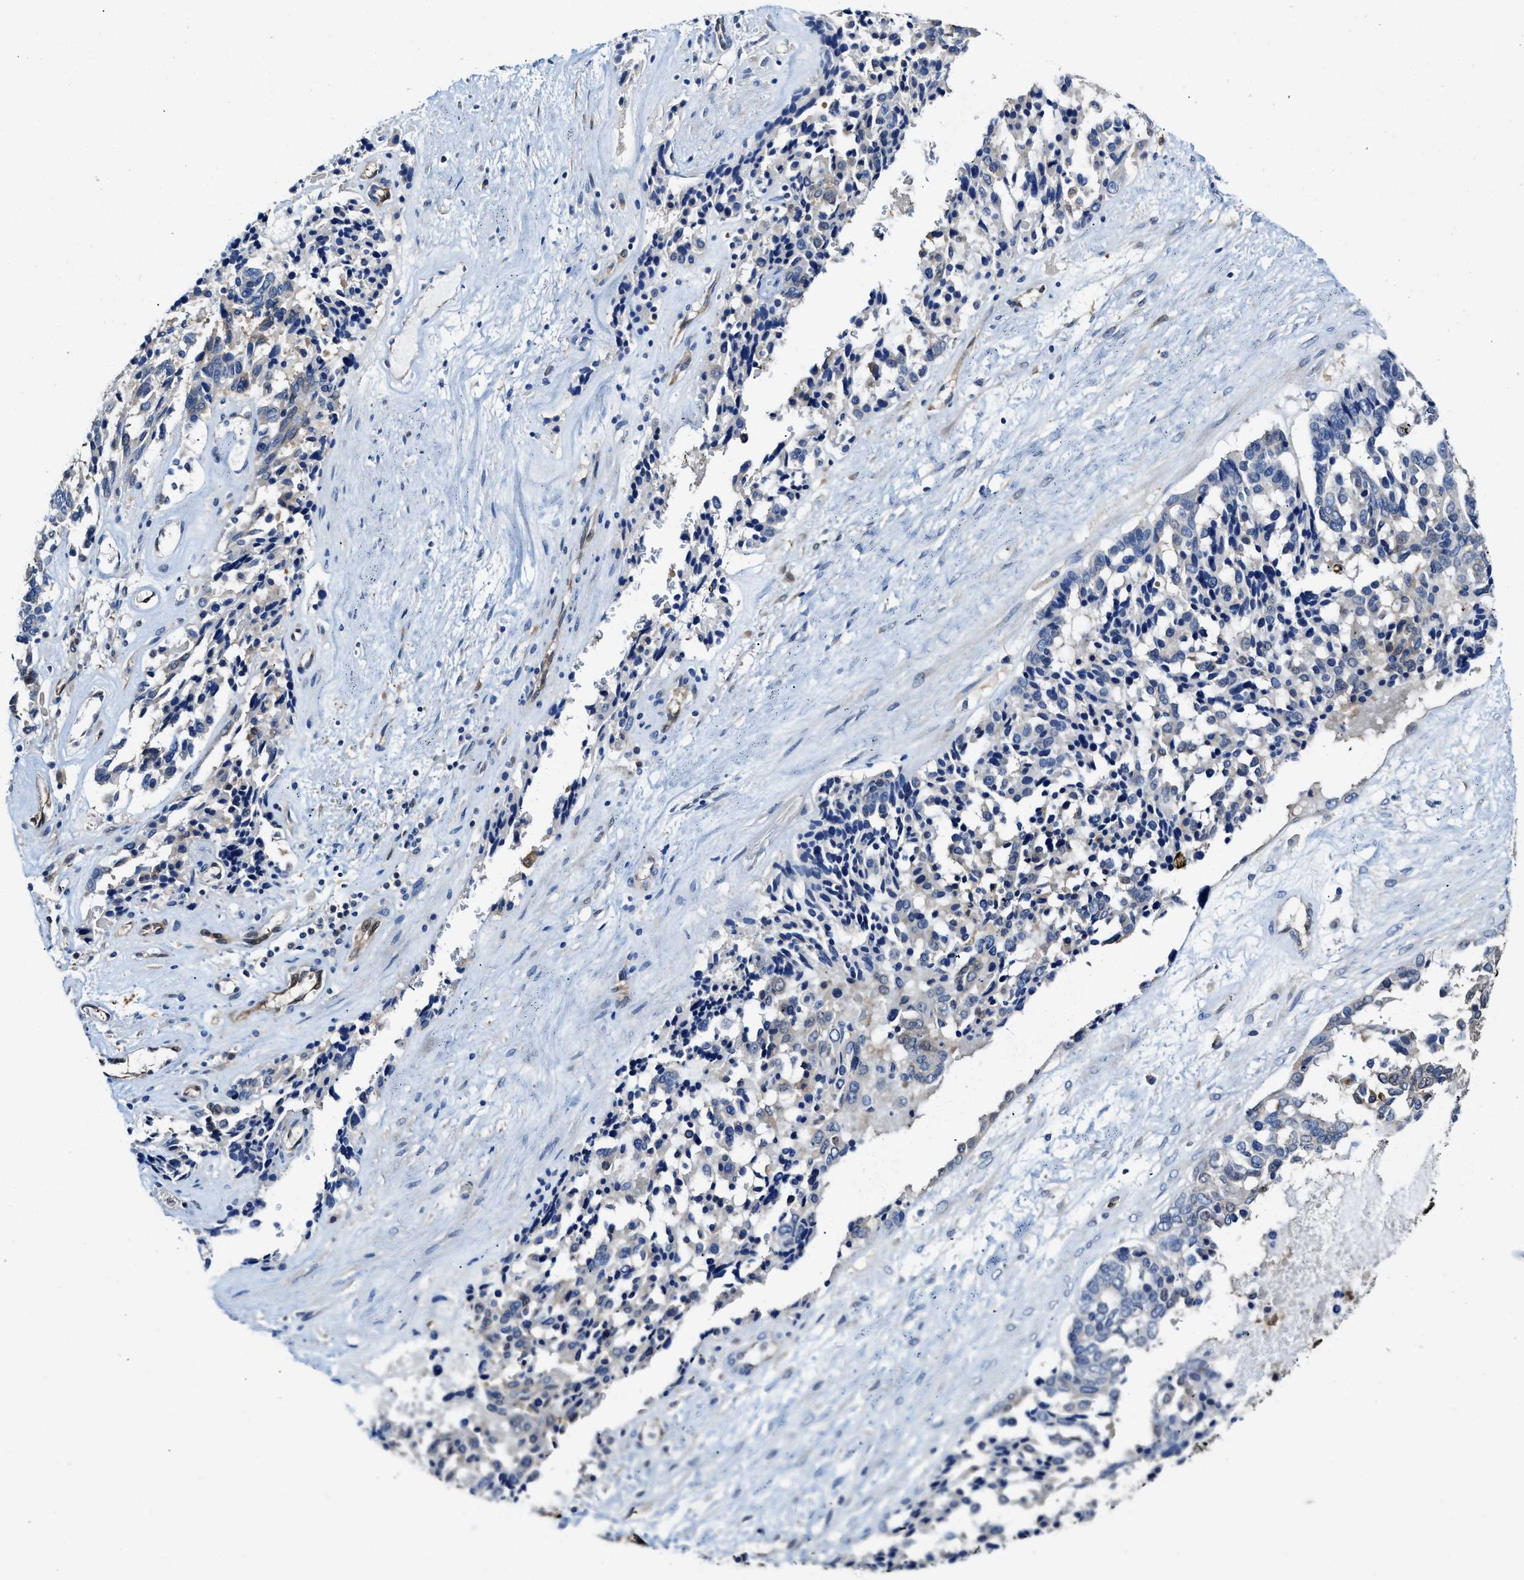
{"staining": {"intensity": "negative", "quantity": "none", "location": "none"}, "tissue": "ovarian cancer", "cell_type": "Tumor cells", "image_type": "cancer", "snomed": [{"axis": "morphology", "description": "Cystadenocarcinoma, serous, NOS"}, {"axis": "topography", "description": "Ovary"}], "caption": "High power microscopy histopathology image of an immunohistochemistry (IHC) micrograph of ovarian serous cystadenocarcinoma, revealing no significant staining in tumor cells.", "gene": "LTA4H", "patient": {"sex": "female", "age": 44}}